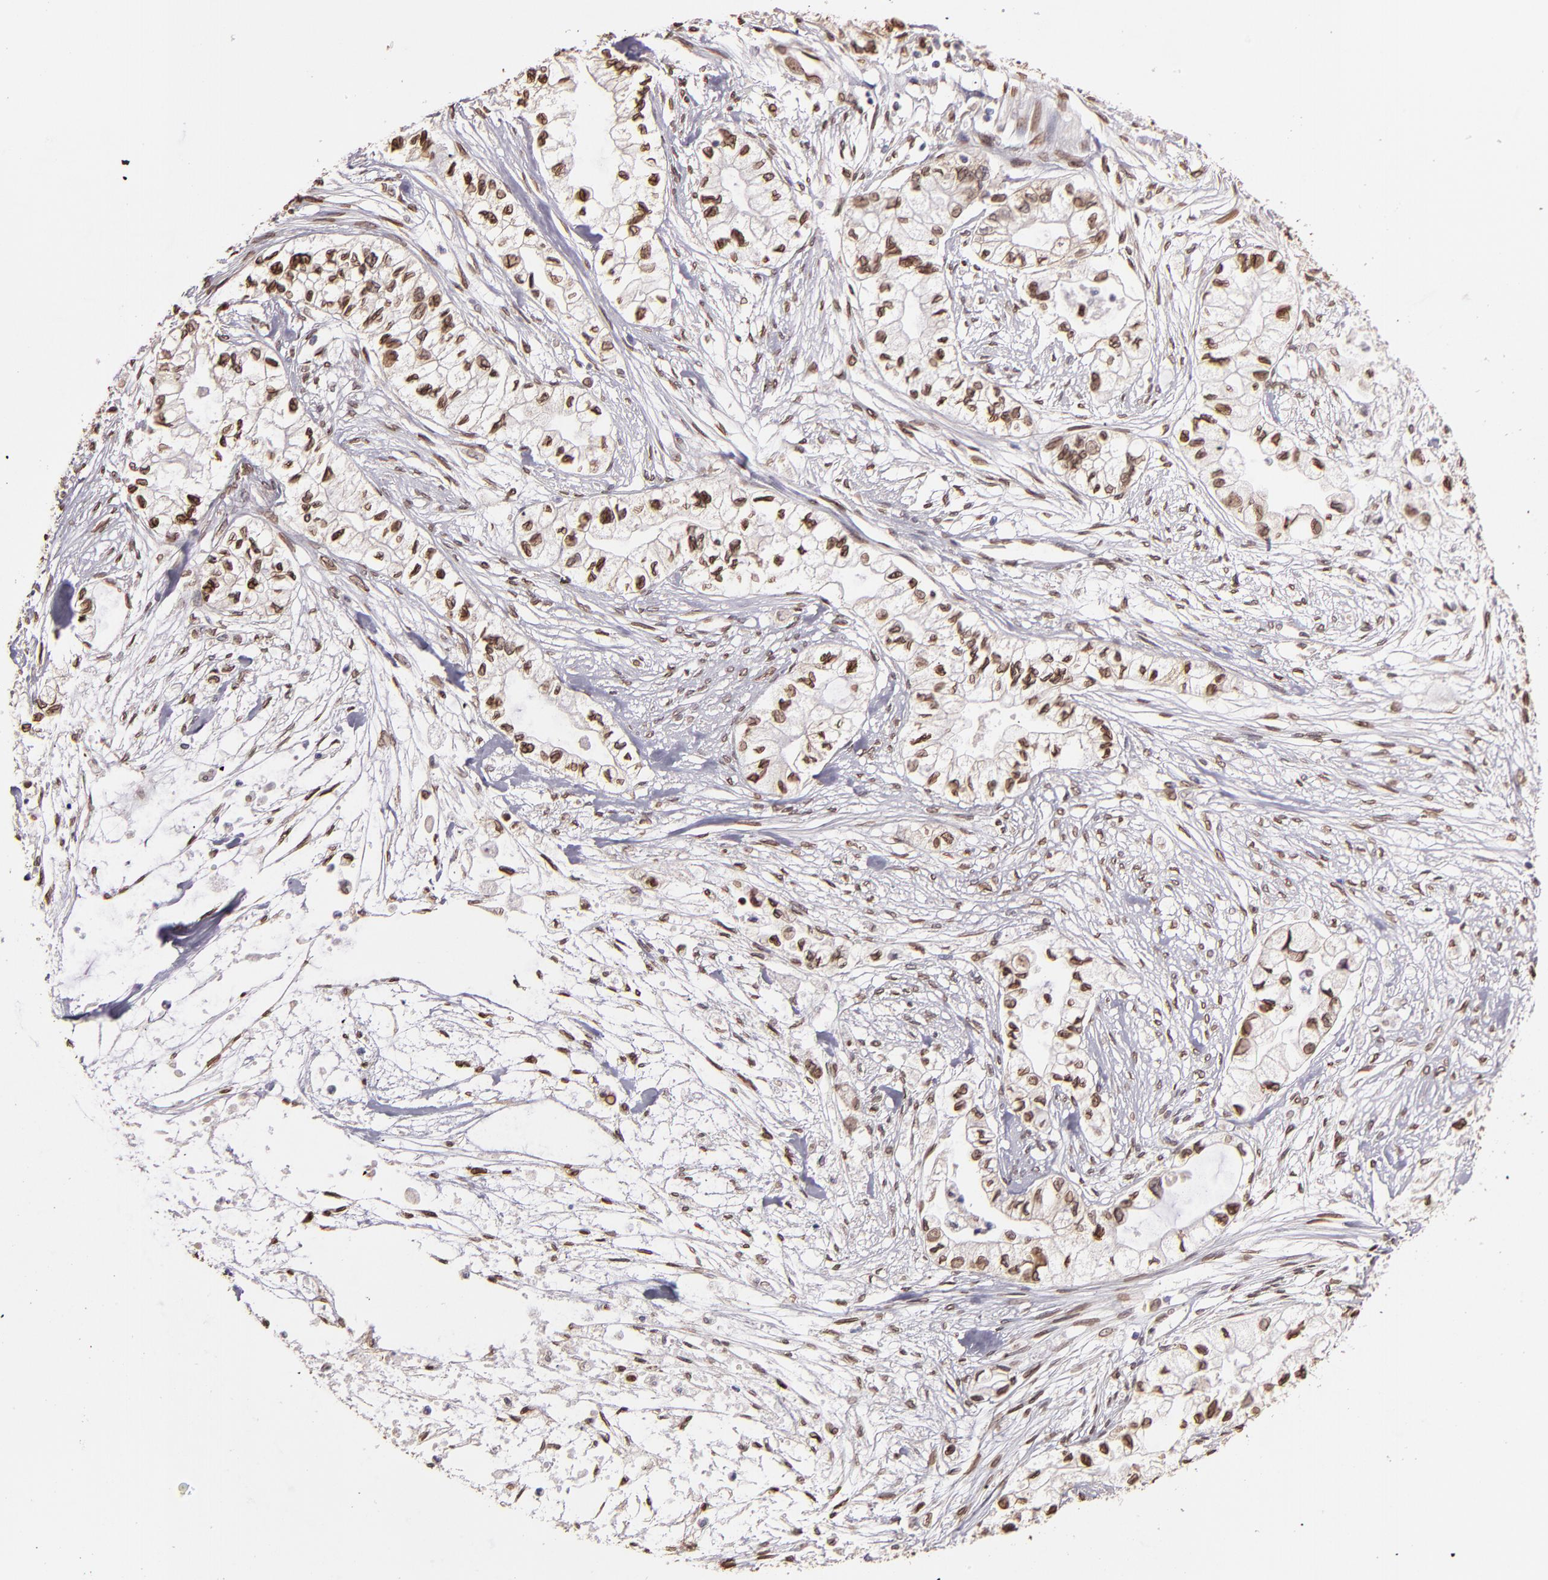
{"staining": {"intensity": "moderate", "quantity": ">75%", "location": "cytoplasmic/membranous,nuclear"}, "tissue": "pancreatic cancer", "cell_type": "Tumor cells", "image_type": "cancer", "snomed": [{"axis": "morphology", "description": "Adenocarcinoma, NOS"}, {"axis": "topography", "description": "Pancreas"}], "caption": "An image of pancreatic cancer (adenocarcinoma) stained for a protein demonstrates moderate cytoplasmic/membranous and nuclear brown staining in tumor cells.", "gene": "PUM3", "patient": {"sex": "male", "age": 79}}